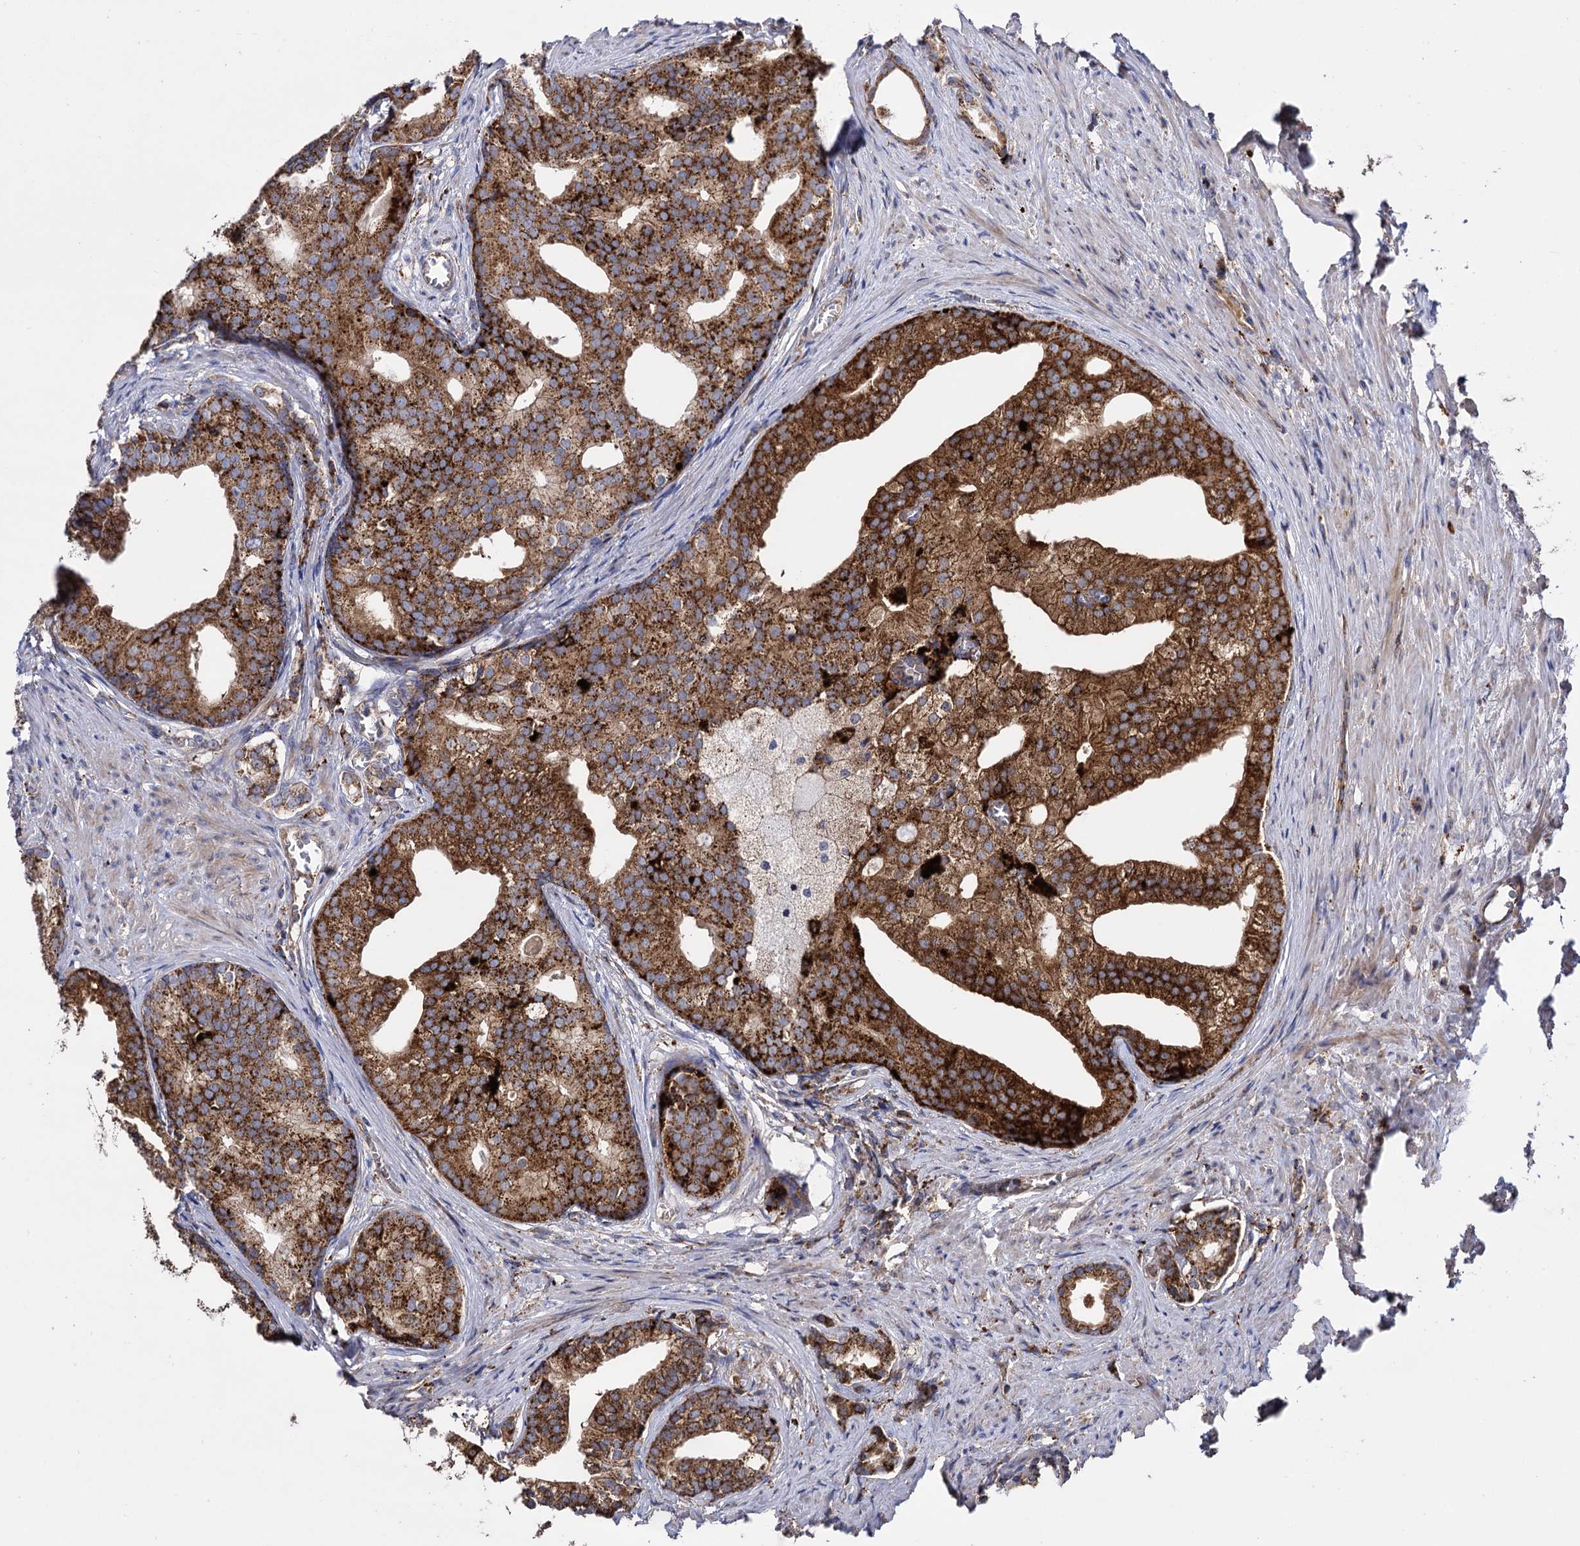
{"staining": {"intensity": "strong", "quantity": ">75%", "location": "cytoplasmic/membranous"}, "tissue": "prostate cancer", "cell_type": "Tumor cells", "image_type": "cancer", "snomed": [{"axis": "morphology", "description": "Adenocarcinoma, Low grade"}, {"axis": "topography", "description": "Prostate"}], "caption": "A brown stain highlights strong cytoplasmic/membranous positivity of a protein in human prostate adenocarcinoma (low-grade) tumor cells. (DAB (3,3'-diaminobenzidine) = brown stain, brightfield microscopy at high magnification).", "gene": "IQCH", "patient": {"sex": "male", "age": 71}}